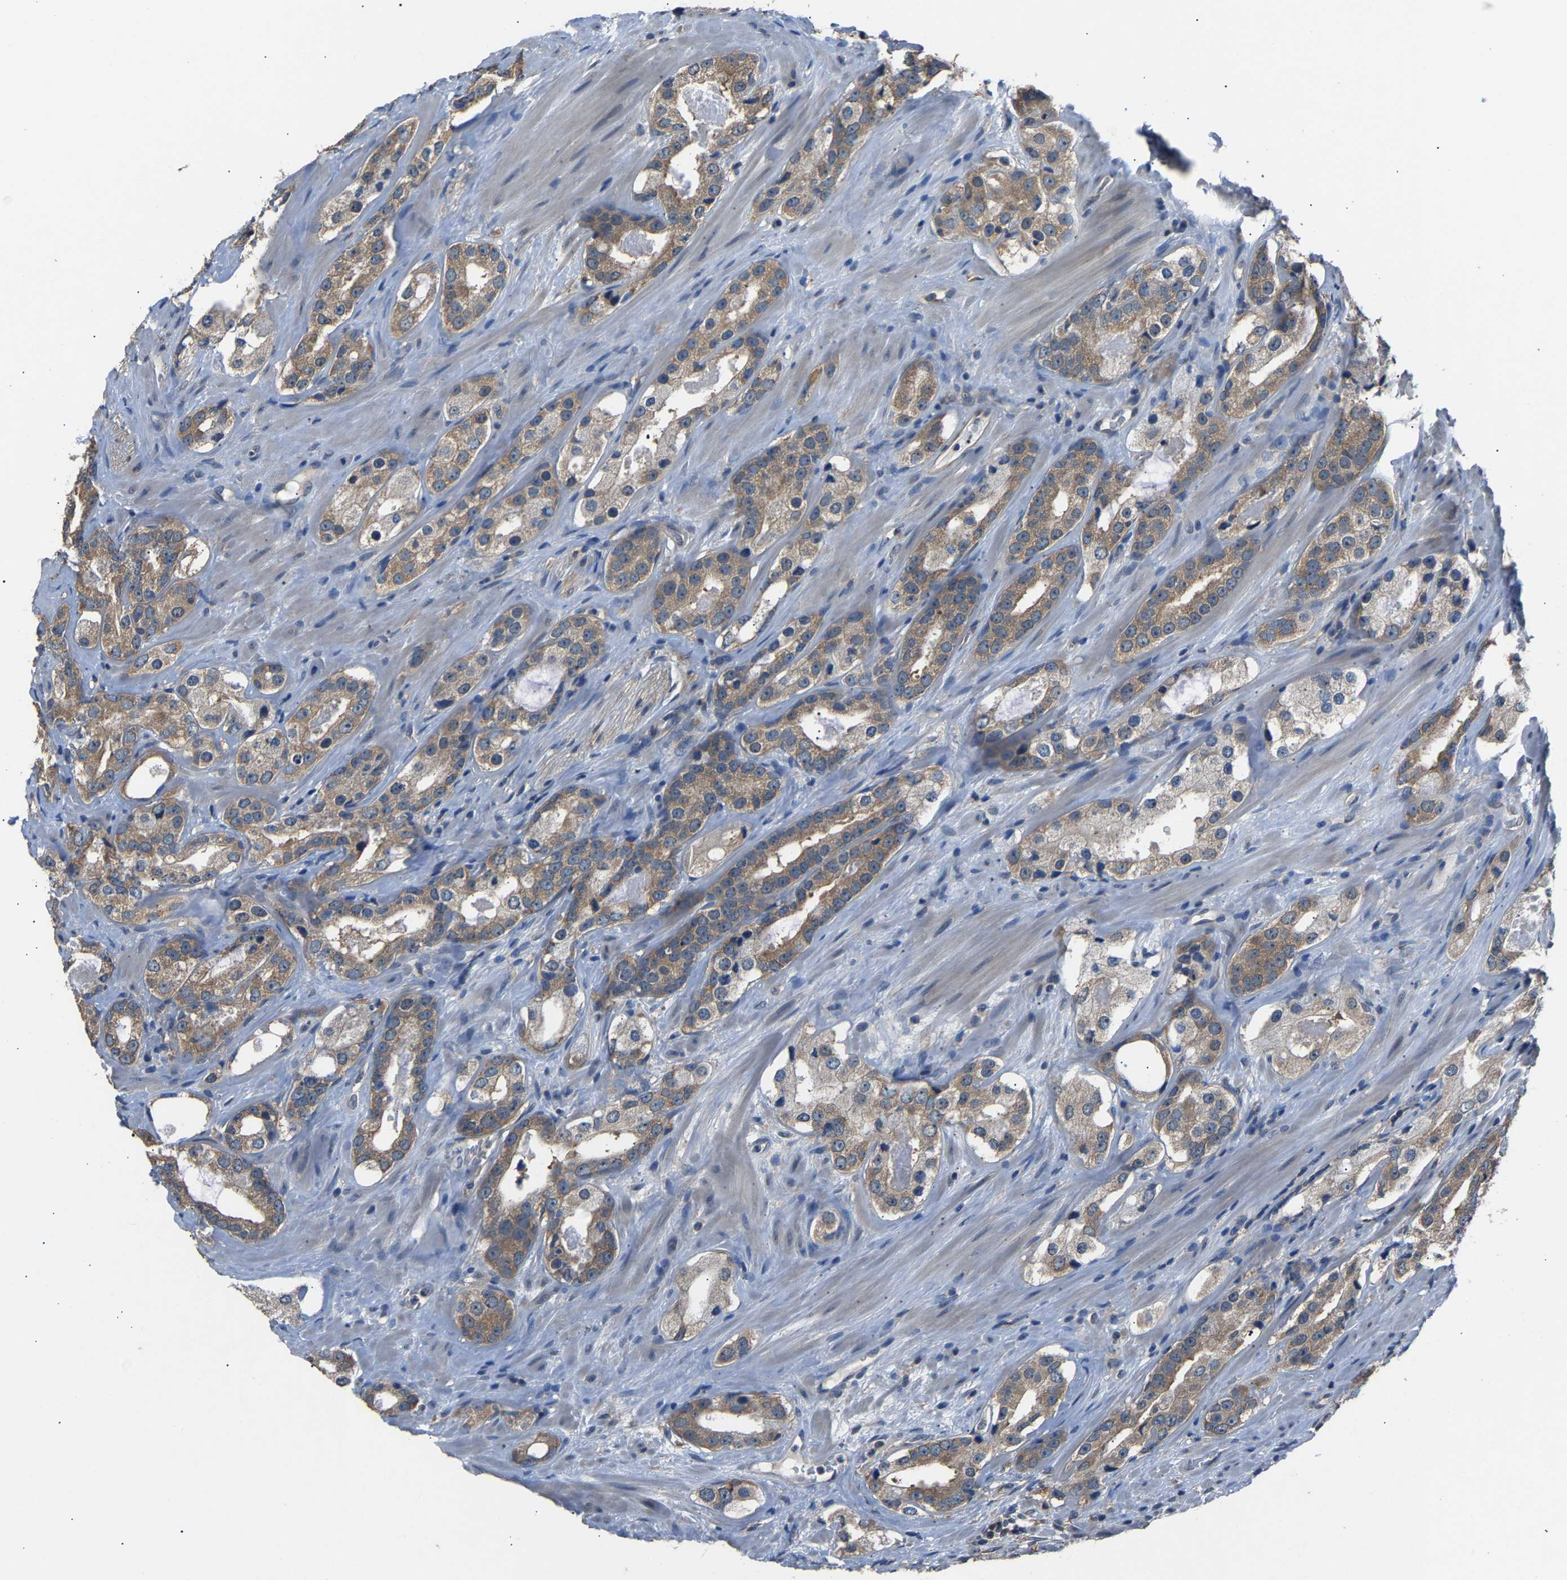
{"staining": {"intensity": "moderate", "quantity": ">75%", "location": "cytoplasmic/membranous"}, "tissue": "prostate cancer", "cell_type": "Tumor cells", "image_type": "cancer", "snomed": [{"axis": "morphology", "description": "Adenocarcinoma, High grade"}, {"axis": "topography", "description": "Prostate"}], "caption": "Tumor cells display medium levels of moderate cytoplasmic/membranous expression in about >75% of cells in human prostate cancer (adenocarcinoma (high-grade)). The staining is performed using DAB (3,3'-diaminobenzidine) brown chromogen to label protein expression. The nuclei are counter-stained blue using hematoxylin.", "gene": "ABCC9", "patient": {"sex": "male", "age": 63}}